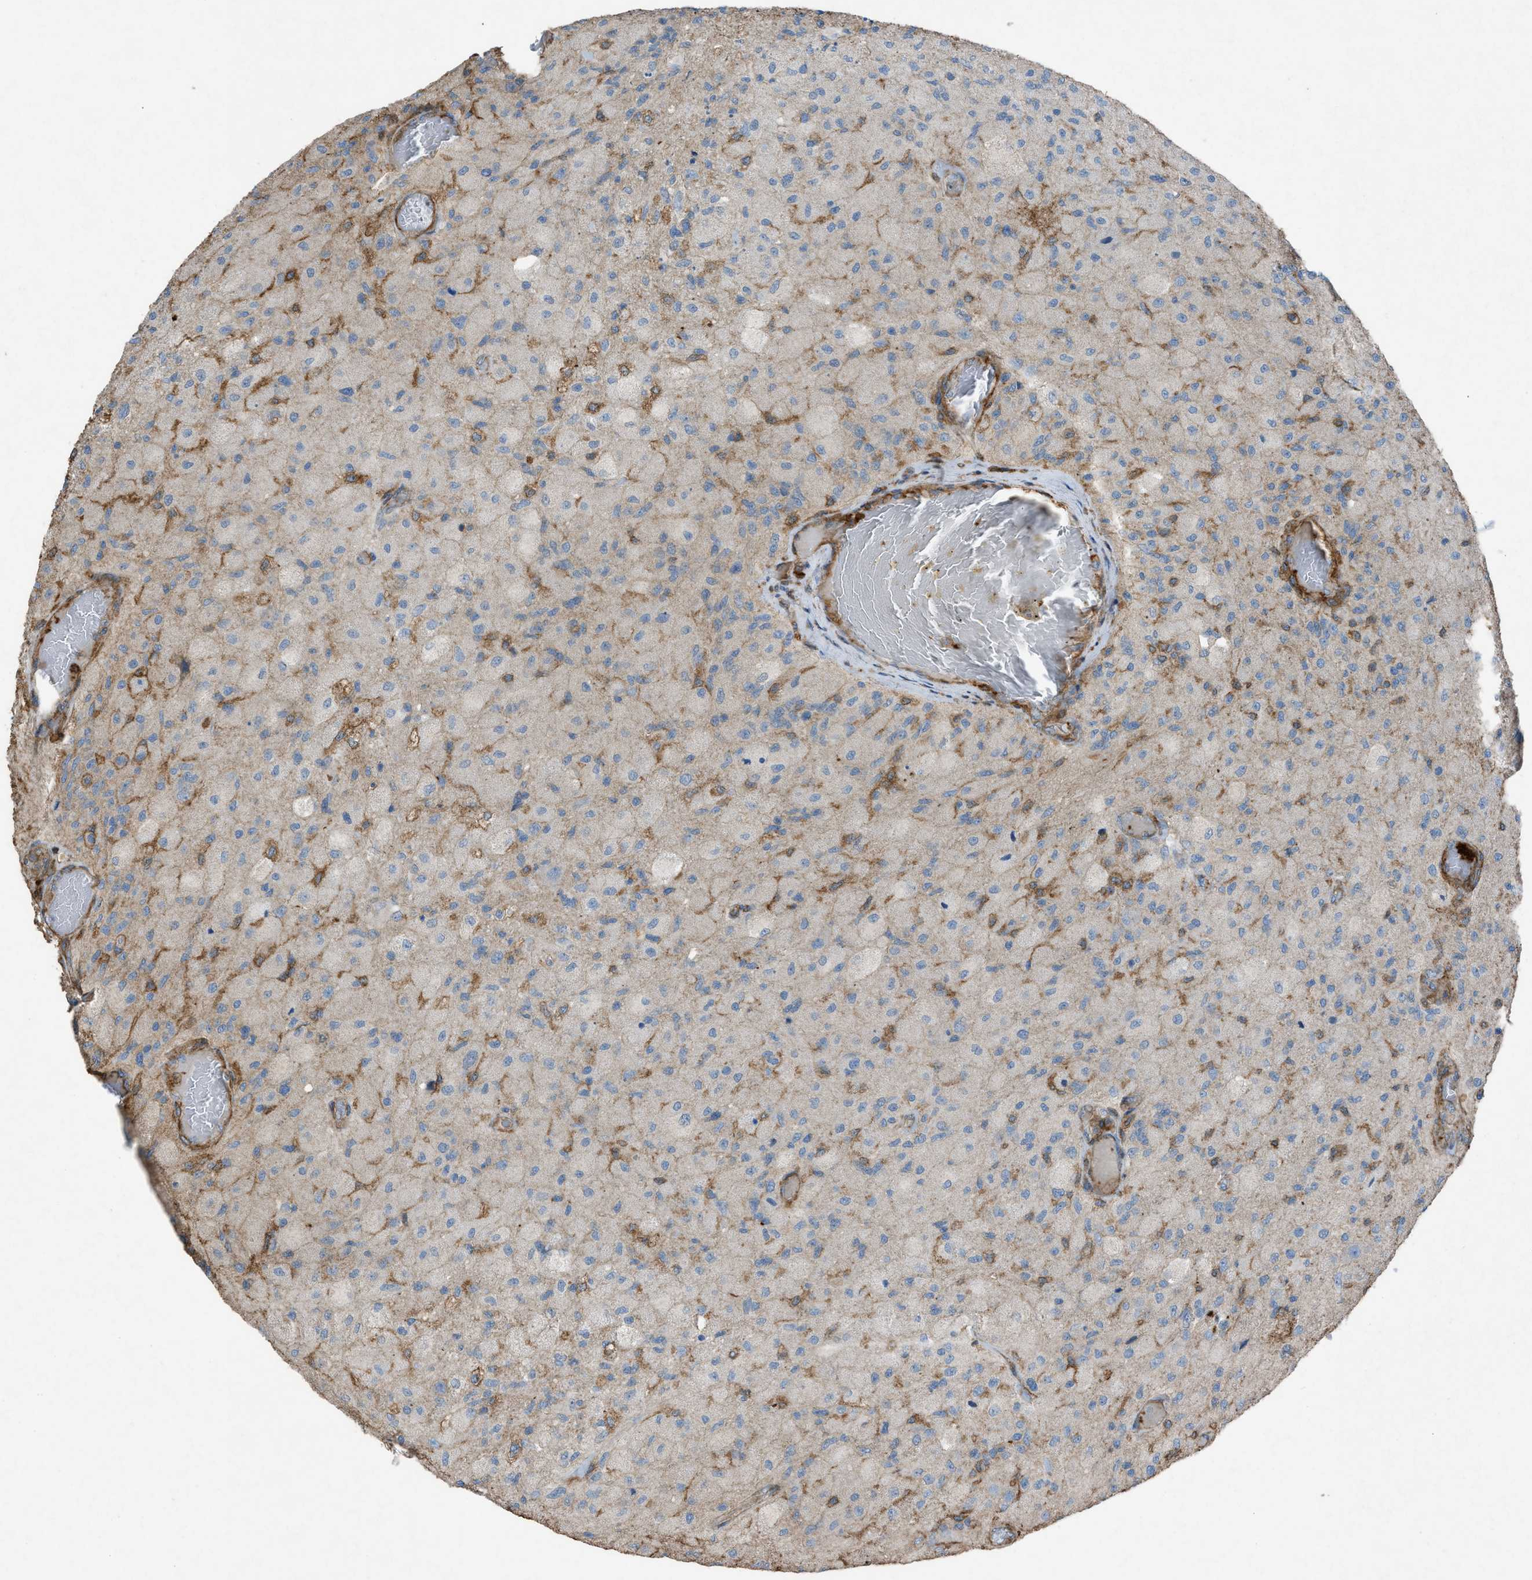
{"staining": {"intensity": "negative", "quantity": "none", "location": "none"}, "tissue": "glioma", "cell_type": "Tumor cells", "image_type": "cancer", "snomed": [{"axis": "morphology", "description": "Normal tissue, NOS"}, {"axis": "morphology", "description": "Glioma, malignant, High grade"}, {"axis": "topography", "description": "Cerebral cortex"}], "caption": "This is a micrograph of IHC staining of high-grade glioma (malignant), which shows no positivity in tumor cells. The staining was performed using DAB (3,3'-diaminobenzidine) to visualize the protein expression in brown, while the nuclei were stained in blue with hematoxylin (Magnification: 20x).", "gene": "NCK2", "patient": {"sex": "male", "age": 77}}